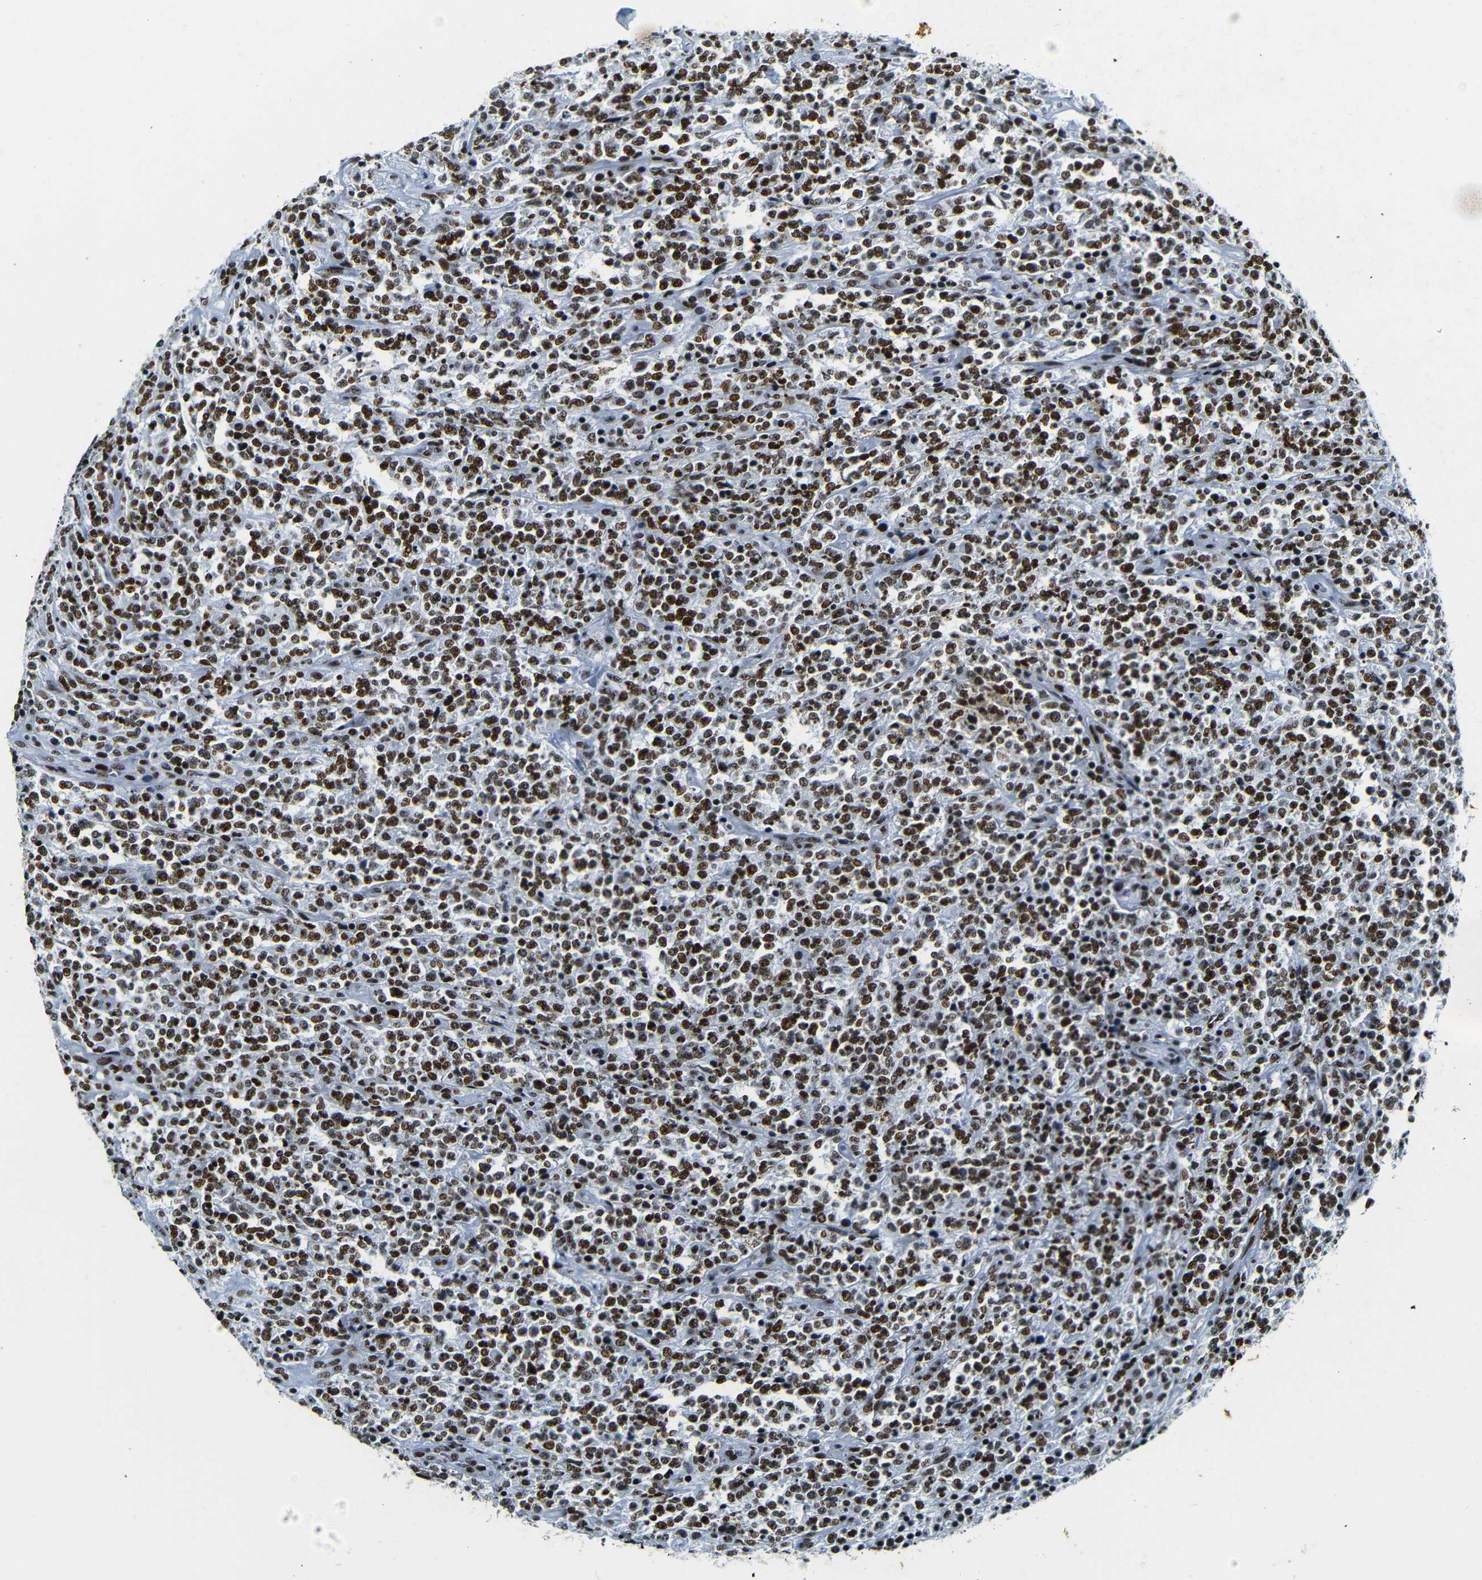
{"staining": {"intensity": "strong", "quantity": ">75%", "location": "nuclear"}, "tissue": "lymphoma", "cell_type": "Tumor cells", "image_type": "cancer", "snomed": [{"axis": "morphology", "description": "Malignant lymphoma, non-Hodgkin's type, High grade"}, {"axis": "topography", "description": "Soft tissue"}], "caption": "Immunohistochemical staining of lymphoma shows strong nuclear protein expression in about >75% of tumor cells.", "gene": "SRSF1", "patient": {"sex": "male", "age": 18}}